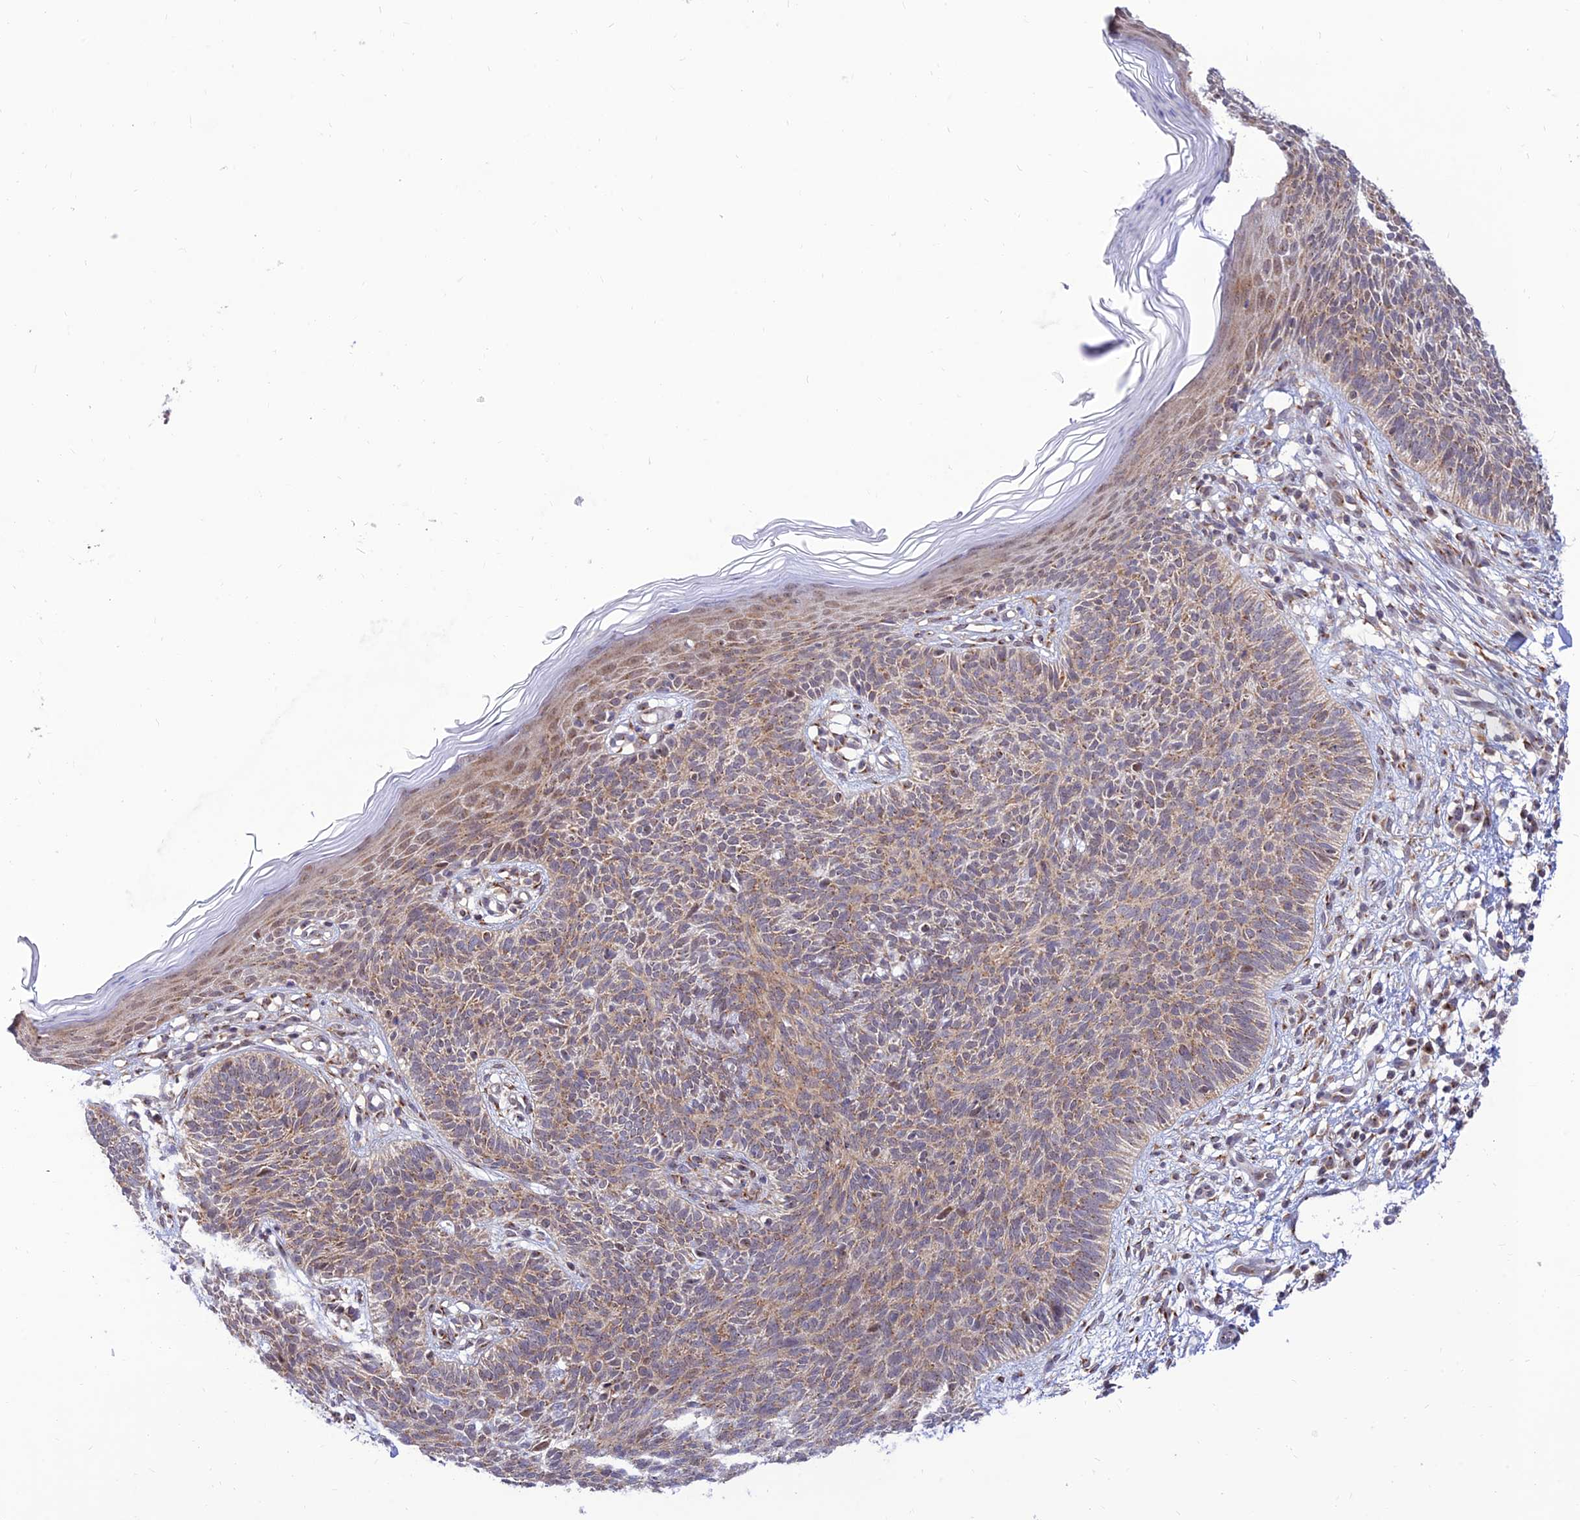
{"staining": {"intensity": "weak", "quantity": "25%-75%", "location": "cytoplasmic/membranous"}, "tissue": "skin cancer", "cell_type": "Tumor cells", "image_type": "cancer", "snomed": [{"axis": "morphology", "description": "Basal cell carcinoma"}, {"axis": "topography", "description": "Skin"}], "caption": "Human skin cancer stained with a brown dye exhibits weak cytoplasmic/membranous positive positivity in approximately 25%-75% of tumor cells.", "gene": "GOLGA3", "patient": {"sex": "female", "age": 66}}